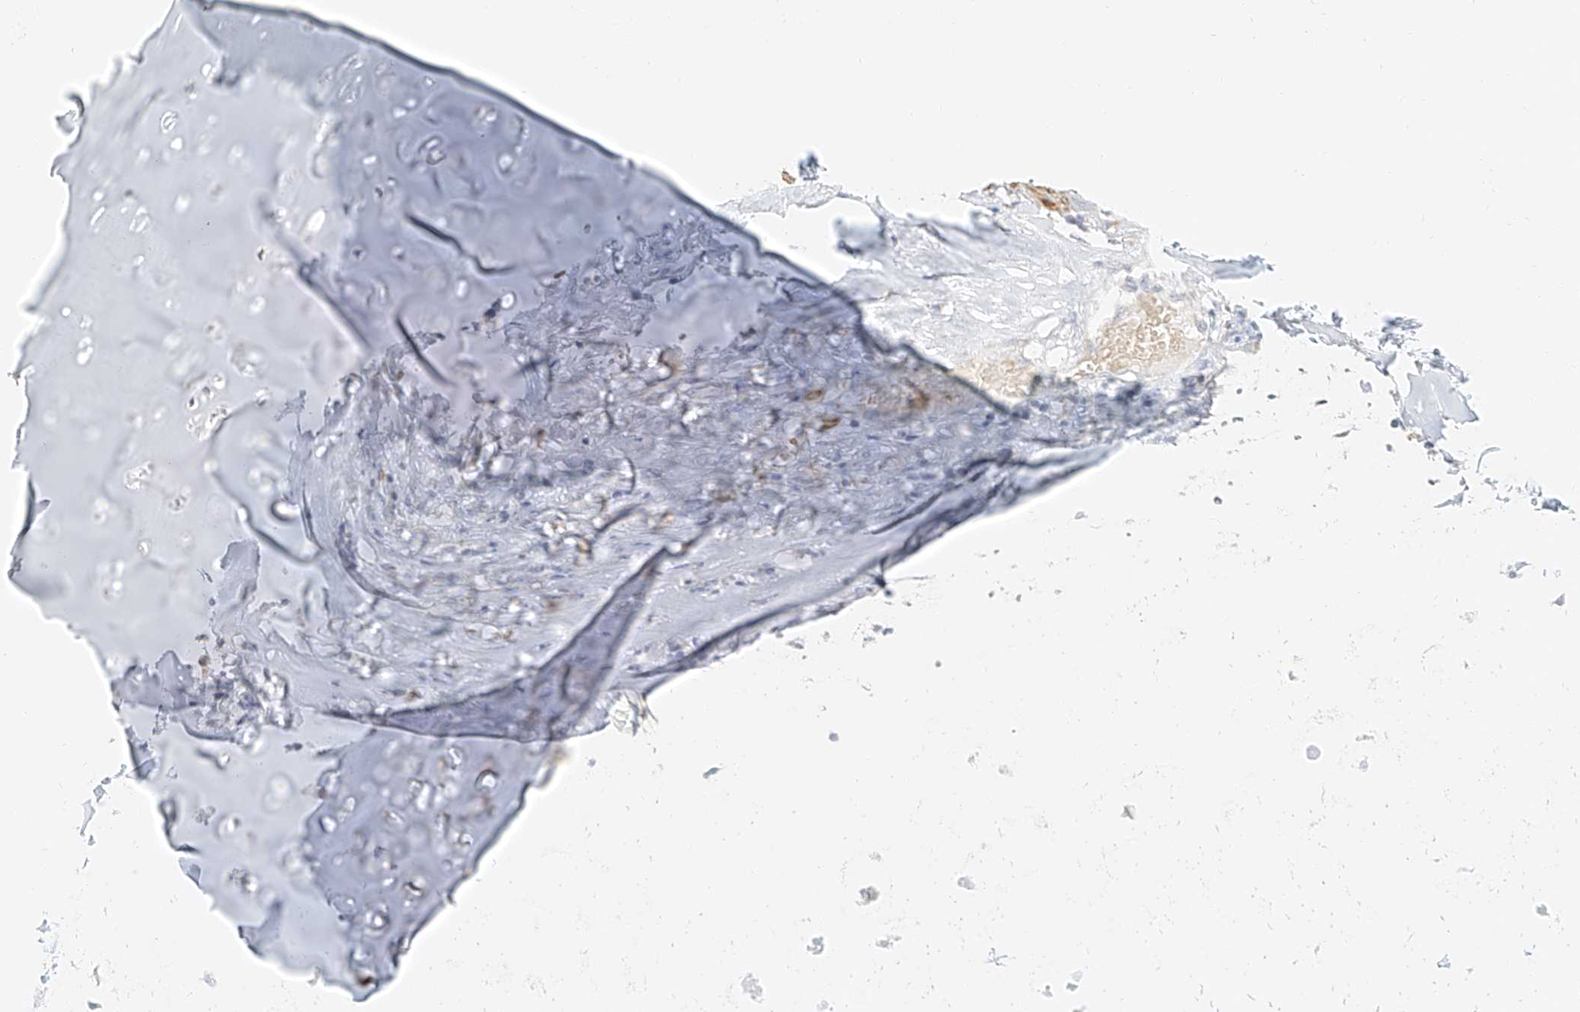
{"staining": {"intensity": "negative", "quantity": "none", "location": "none"}, "tissue": "adipose tissue", "cell_type": "Adipocytes", "image_type": "normal", "snomed": [{"axis": "morphology", "description": "Normal tissue, NOS"}, {"axis": "morphology", "description": "Basal cell carcinoma"}, {"axis": "topography", "description": "Cartilage tissue"}, {"axis": "topography", "description": "Nasopharynx"}, {"axis": "topography", "description": "Oral tissue"}], "caption": "This is an immunohistochemistry photomicrograph of normal adipose tissue. There is no positivity in adipocytes.", "gene": "CXorf58", "patient": {"sex": "female", "age": 77}}